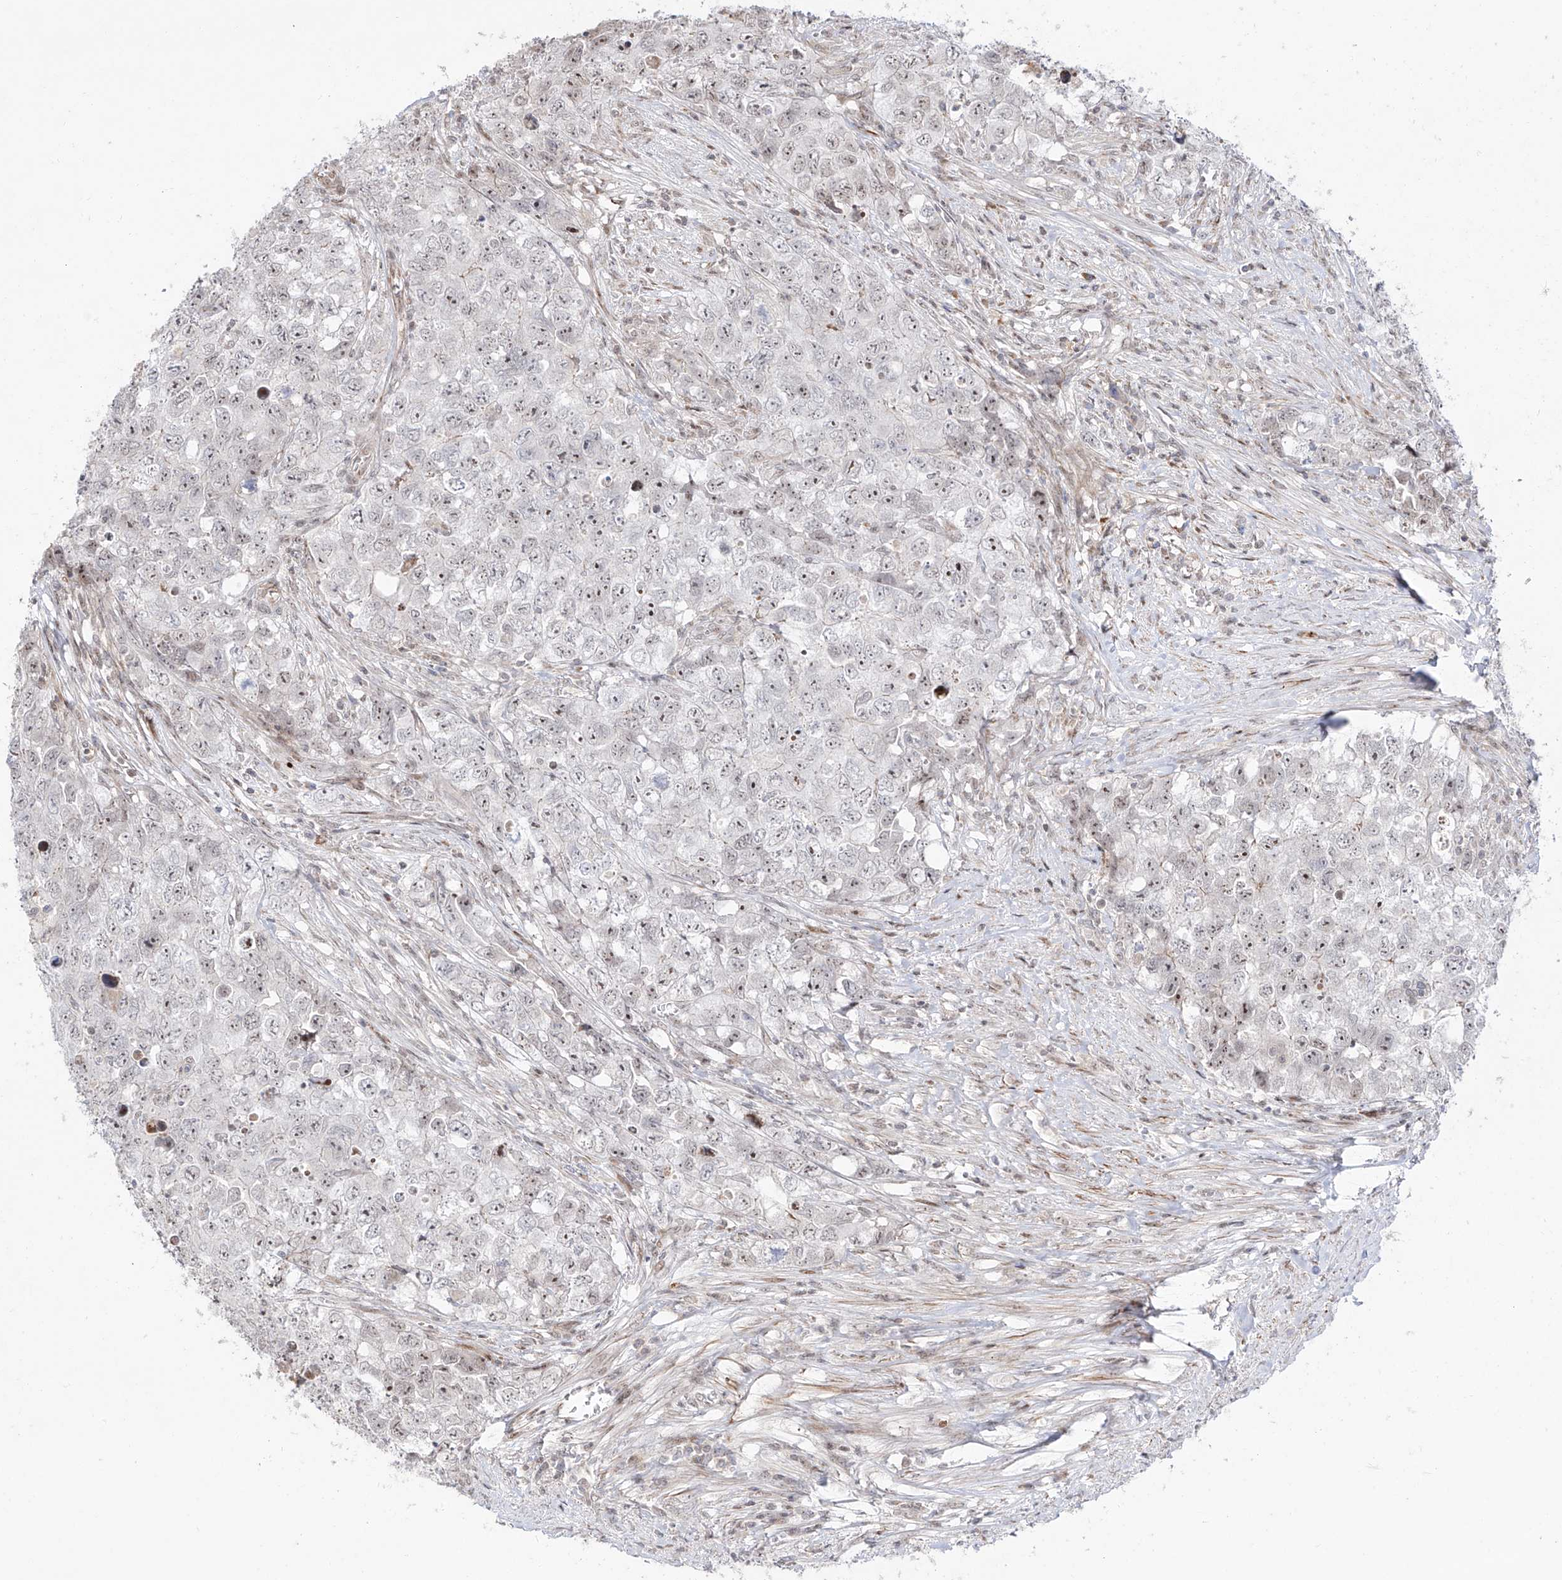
{"staining": {"intensity": "moderate", "quantity": "25%-75%", "location": "nuclear"}, "tissue": "testis cancer", "cell_type": "Tumor cells", "image_type": "cancer", "snomed": [{"axis": "morphology", "description": "Seminoma, NOS"}, {"axis": "morphology", "description": "Carcinoma, Embryonal, NOS"}, {"axis": "topography", "description": "Testis"}], "caption": "High-magnification brightfield microscopy of testis seminoma stained with DAB (3,3'-diaminobenzidine) (brown) and counterstained with hematoxylin (blue). tumor cells exhibit moderate nuclear positivity is seen in about25%-75% of cells.", "gene": "ZNF180", "patient": {"sex": "male", "age": 43}}